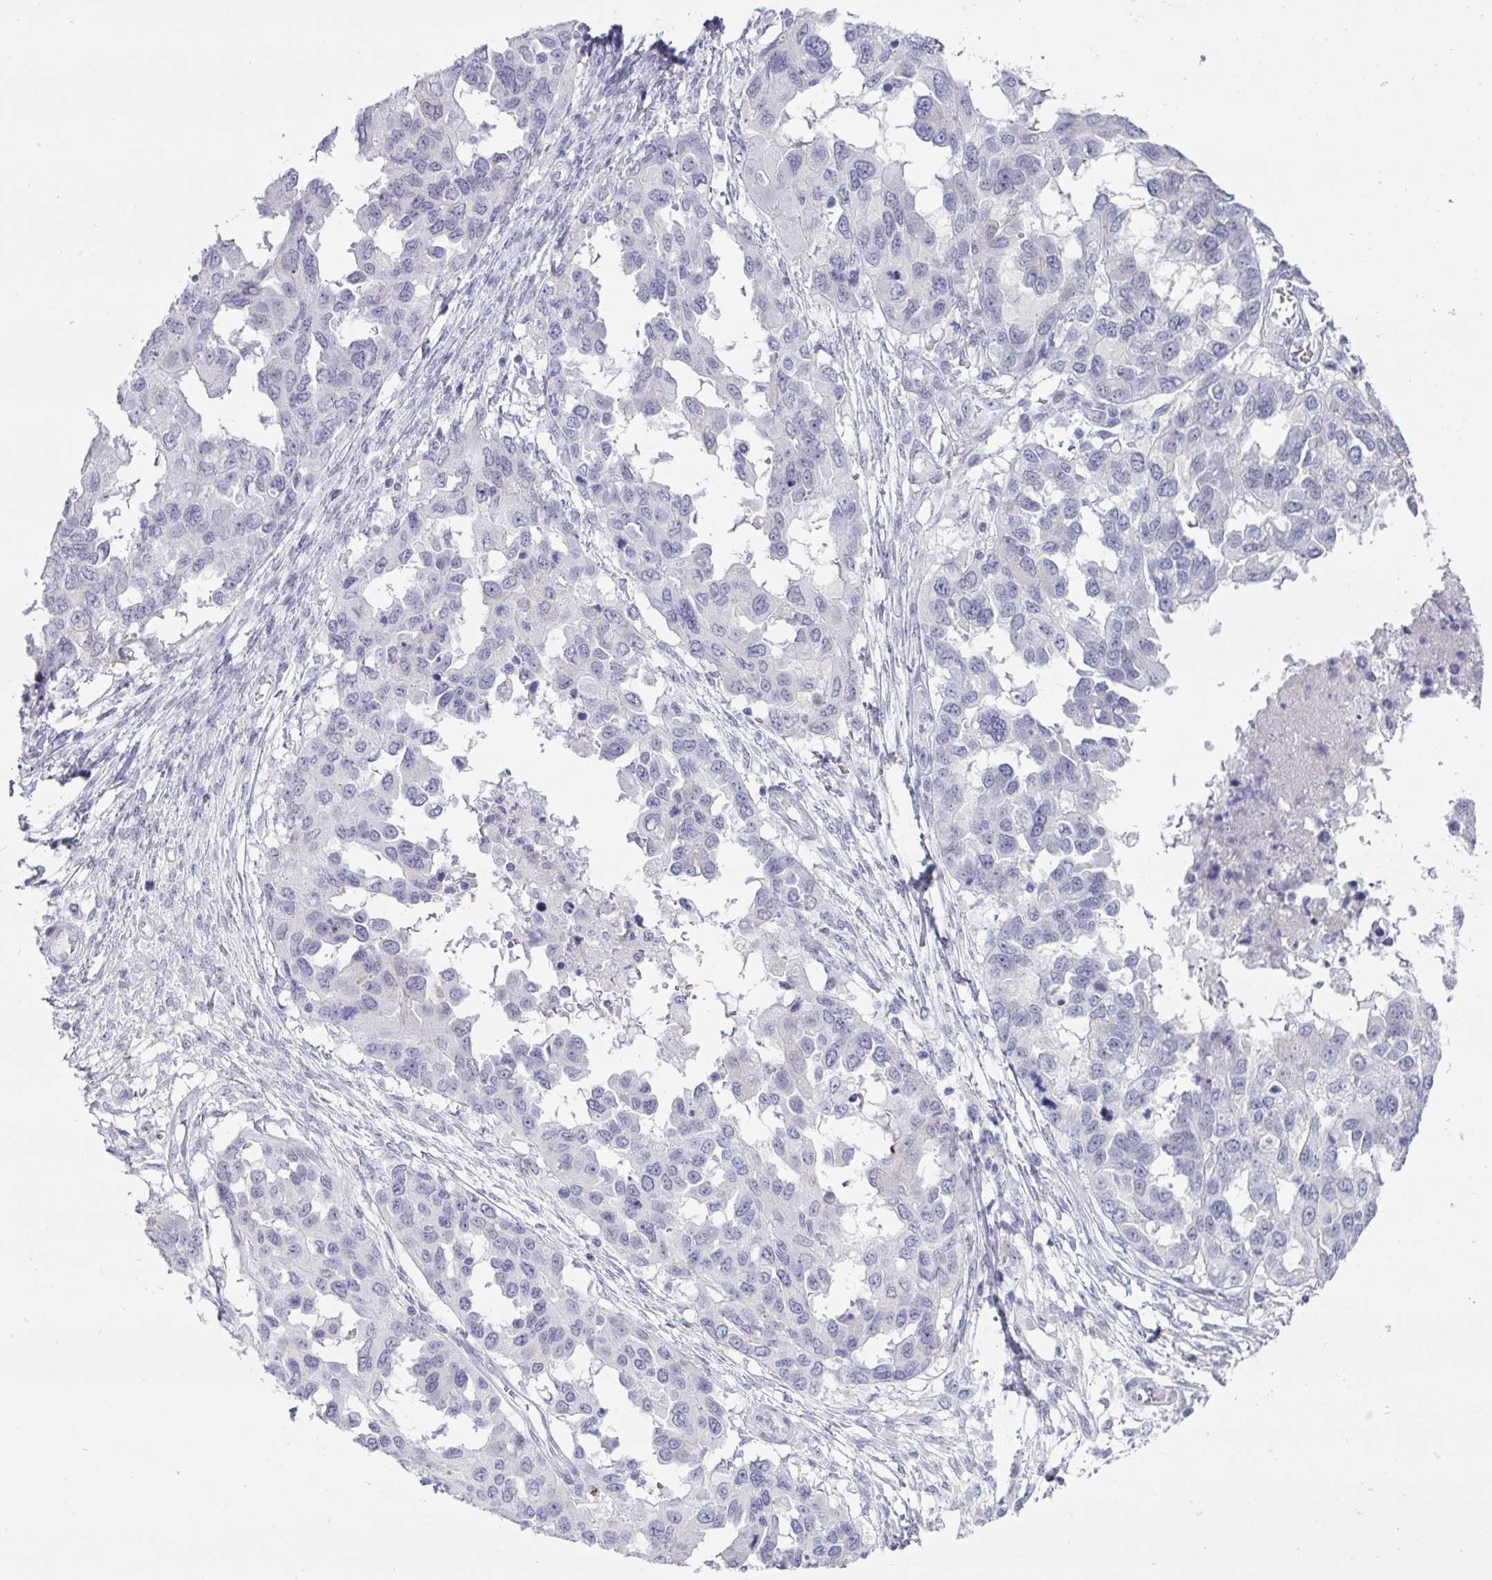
{"staining": {"intensity": "negative", "quantity": "none", "location": "none"}, "tissue": "ovarian cancer", "cell_type": "Tumor cells", "image_type": "cancer", "snomed": [{"axis": "morphology", "description": "Cystadenocarcinoma, serous, NOS"}, {"axis": "topography", "description": "Ovary"}], "caption": "Immunohistochemical staining of human ovarian cancer exhibits no significant expression in tumor cells.", "gene": "VSIG10L", "patient": {"sex": "female", "age": 53}}